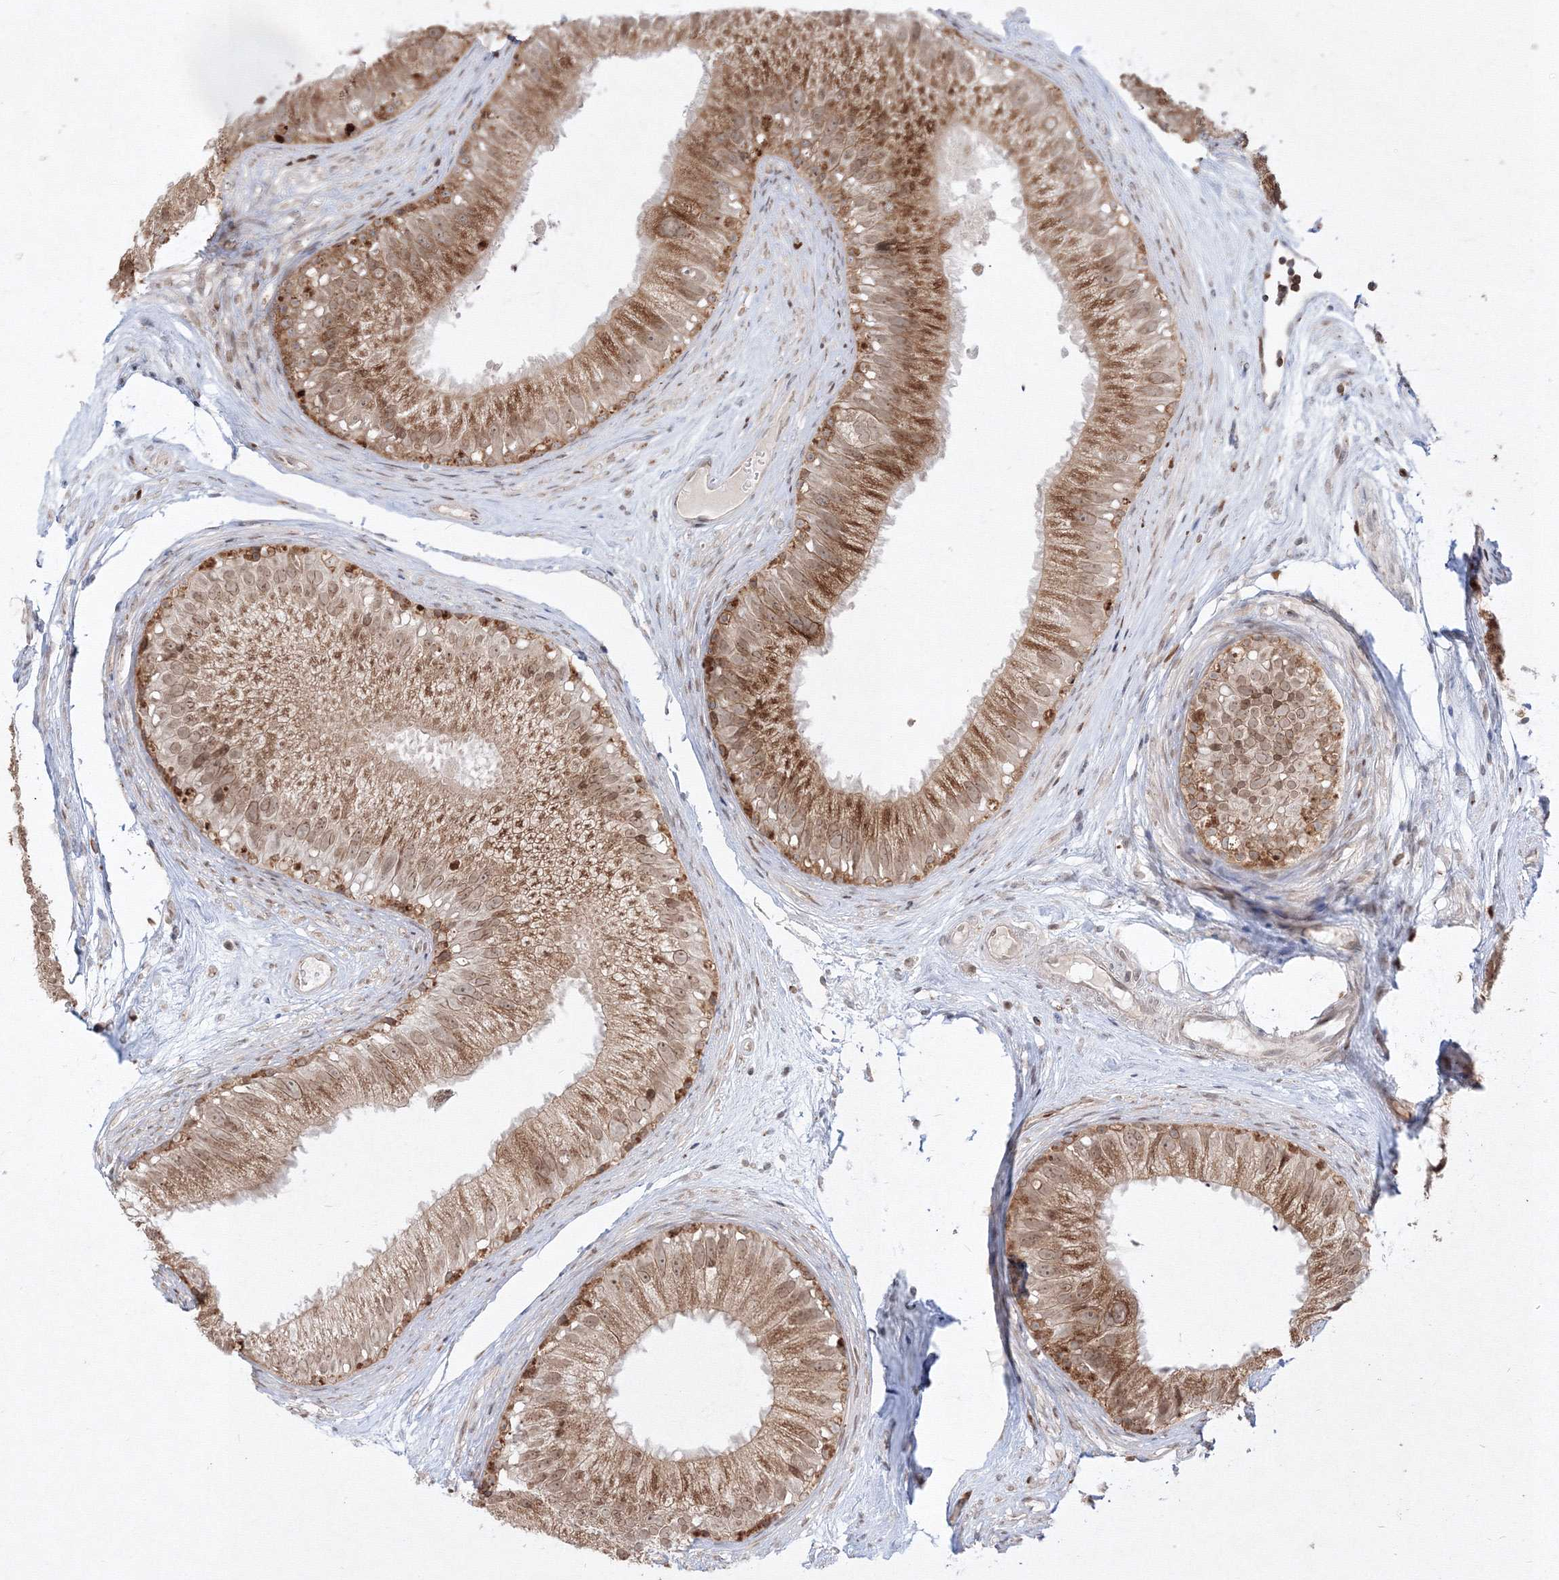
{"staining": {"intensity": "moderate", "quantity": ">75%", "location": "cytoplasmic/membranous"}, "tissue": "epididymis", "cell_type": "Glandular cells", "image_type": "normal", "snomed": [{"axis": "morphology", "description": "Normal tissue, NOS"}, {"axis": "topography", "description": "Epididymis"}], "caption": "DAB immunohistochemical staining of unremarkable human epididymis reveals moderate cytoplasmic/membranous protein staining in about >75% of glandular cells. (DAB IHC, brown staining for protein, blue staining for nuclei).", "gene": "TMEM50B", "patient": {"sex": "male", "age": 77}}